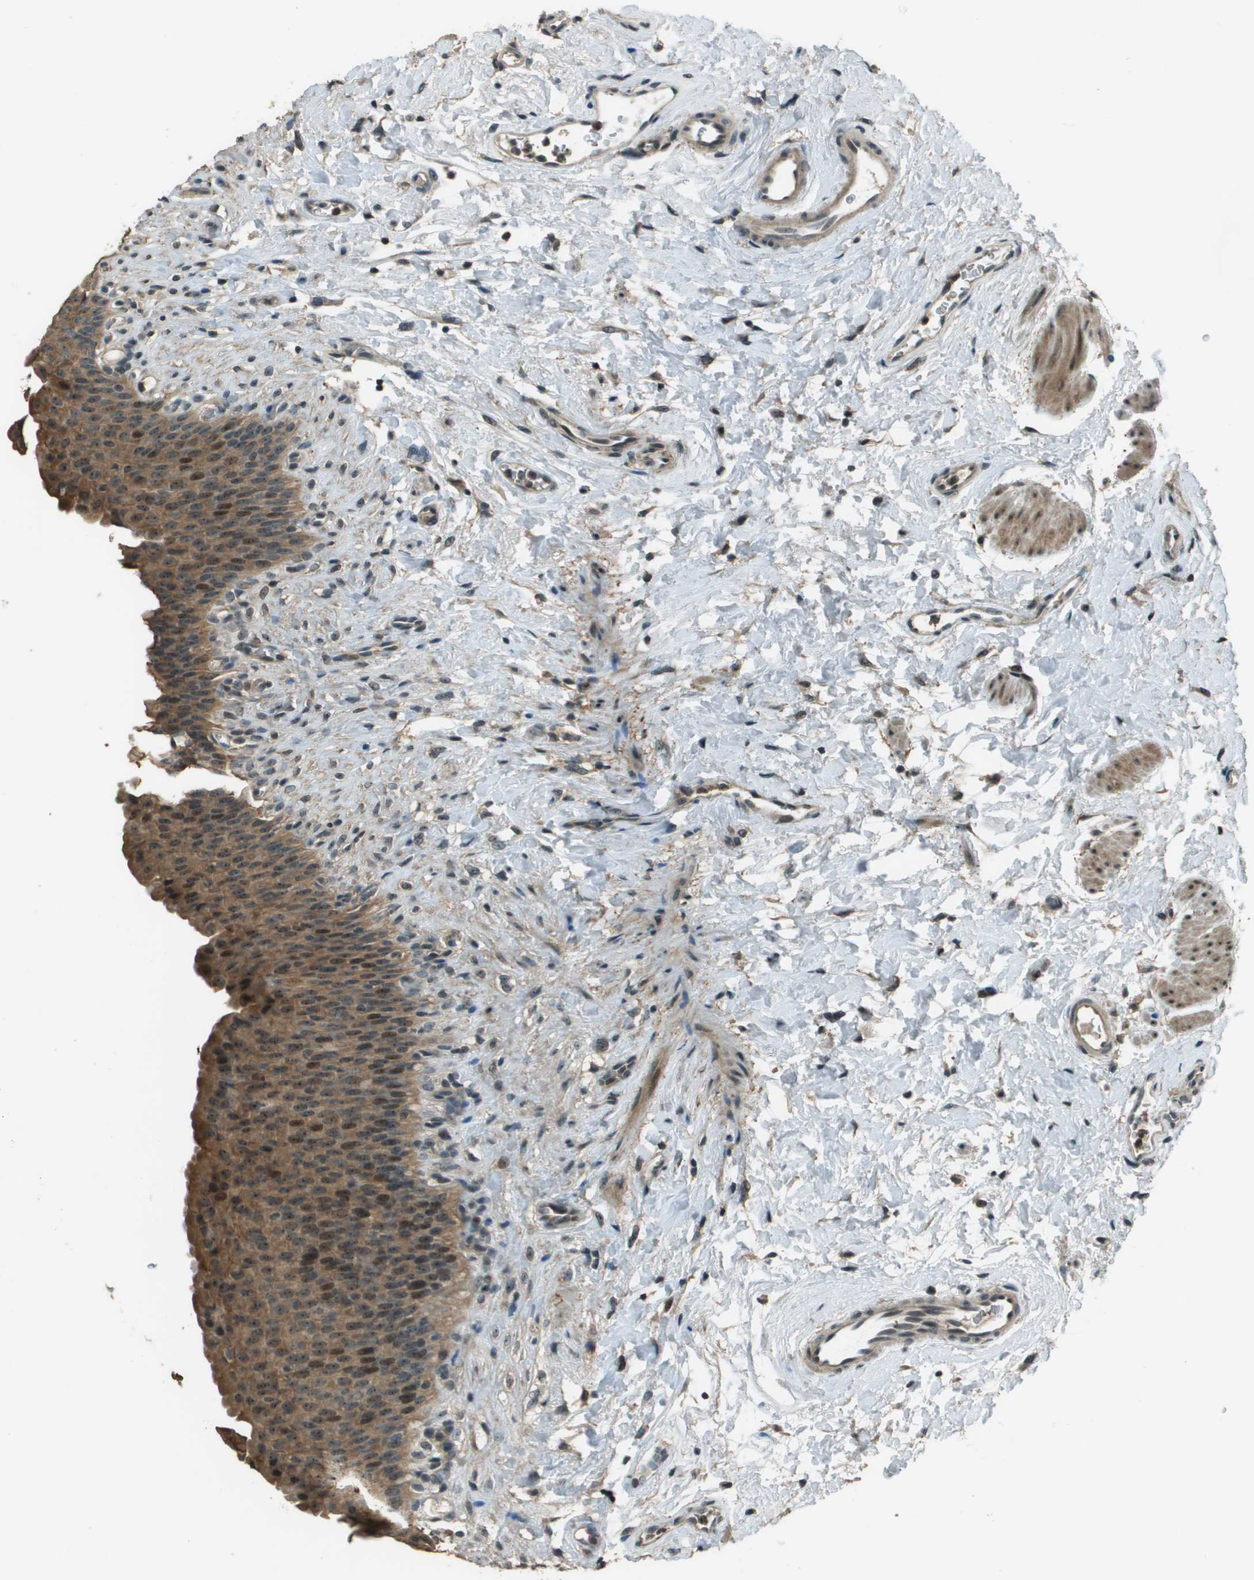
{"staining": {"intensity": "moderate", "quantity": ">75%", "location": "cytoplasmic/membranous,nuclear"}, "tissue": "urinary bladder", "cell_type": "Urothelial cells", "image_type": "normal", "snomed": [{"axis": "morphology", "description": "Normal tissue, NOS"}, {"axis": "topography", "description": "Urinary bladder"}], "caption": "High-magnification brightfield microscopy of normal urinary bladder stained with DAB (3,3'-diaminobenzidine) (brown) and counterstained with hematoxylin (blue). urothelial cells exhibit moderate cytoplasmic/membranous,nuclear positivity is appreciated in about>75% of cells.", "gene": "SDC3", "patient": {"sex": "female", "age": 79}}